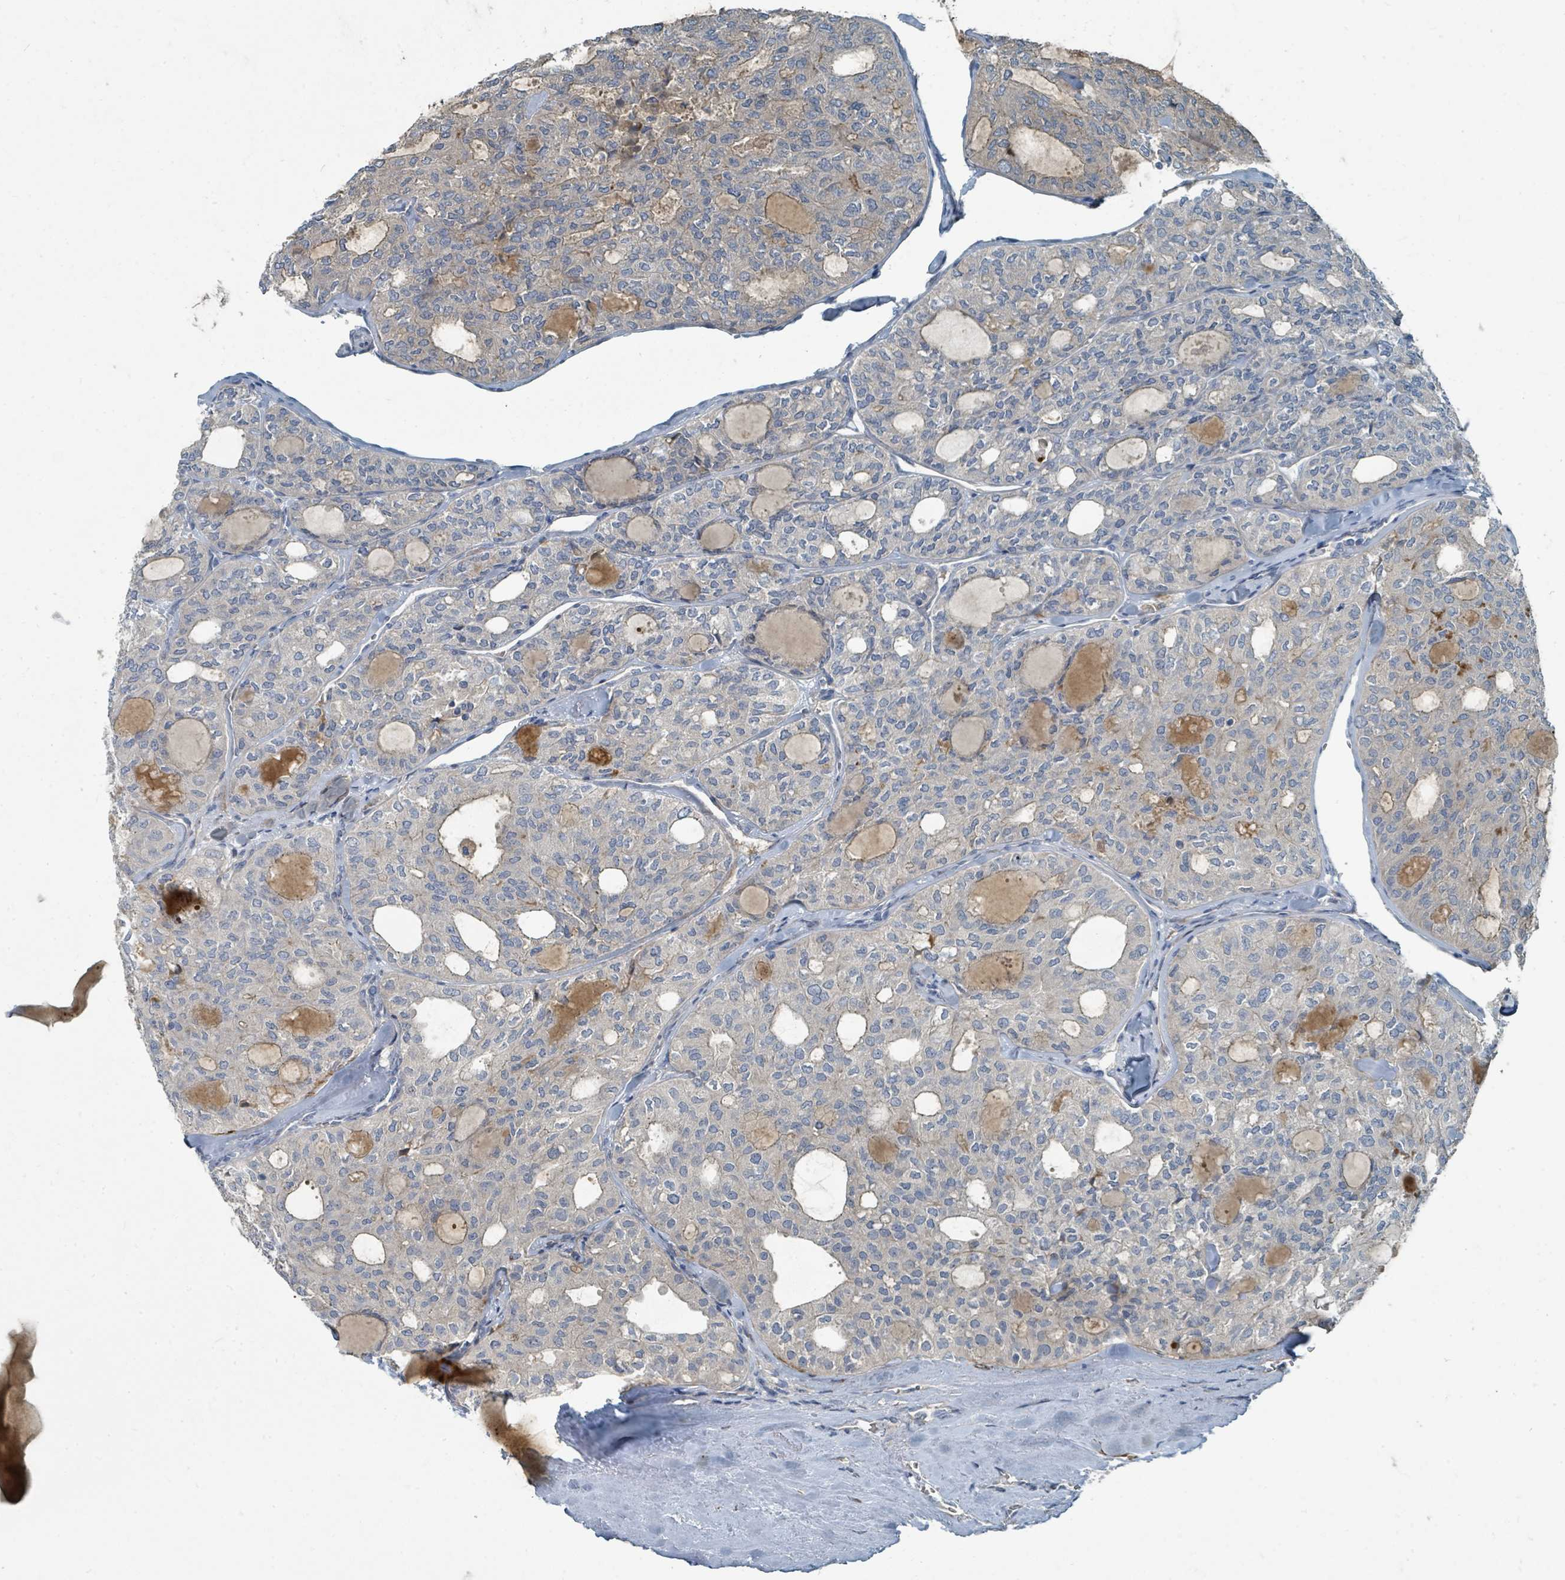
{"staining": {"intensity": "weak", "quantity": "<25%", "location": "cytoplasmic/membranous"}, "tissue": "thyroid cancer", "cell_type": "Tumor cells", "image_type": "cancer", "snomed": [{"axis": "morphology", "description": "Follicular adenoma carcinoma, NOS"}, {"axis": "topography", "description": "Thyroid gland"}], "caption": "Immunohistochemical staining of thyroid cancer (follicular adenoma carcinoma) reveals no significant positivity in tumor cells.", "gene": "SLC44A5", "patient": {"sex": "male", "age": 75}}